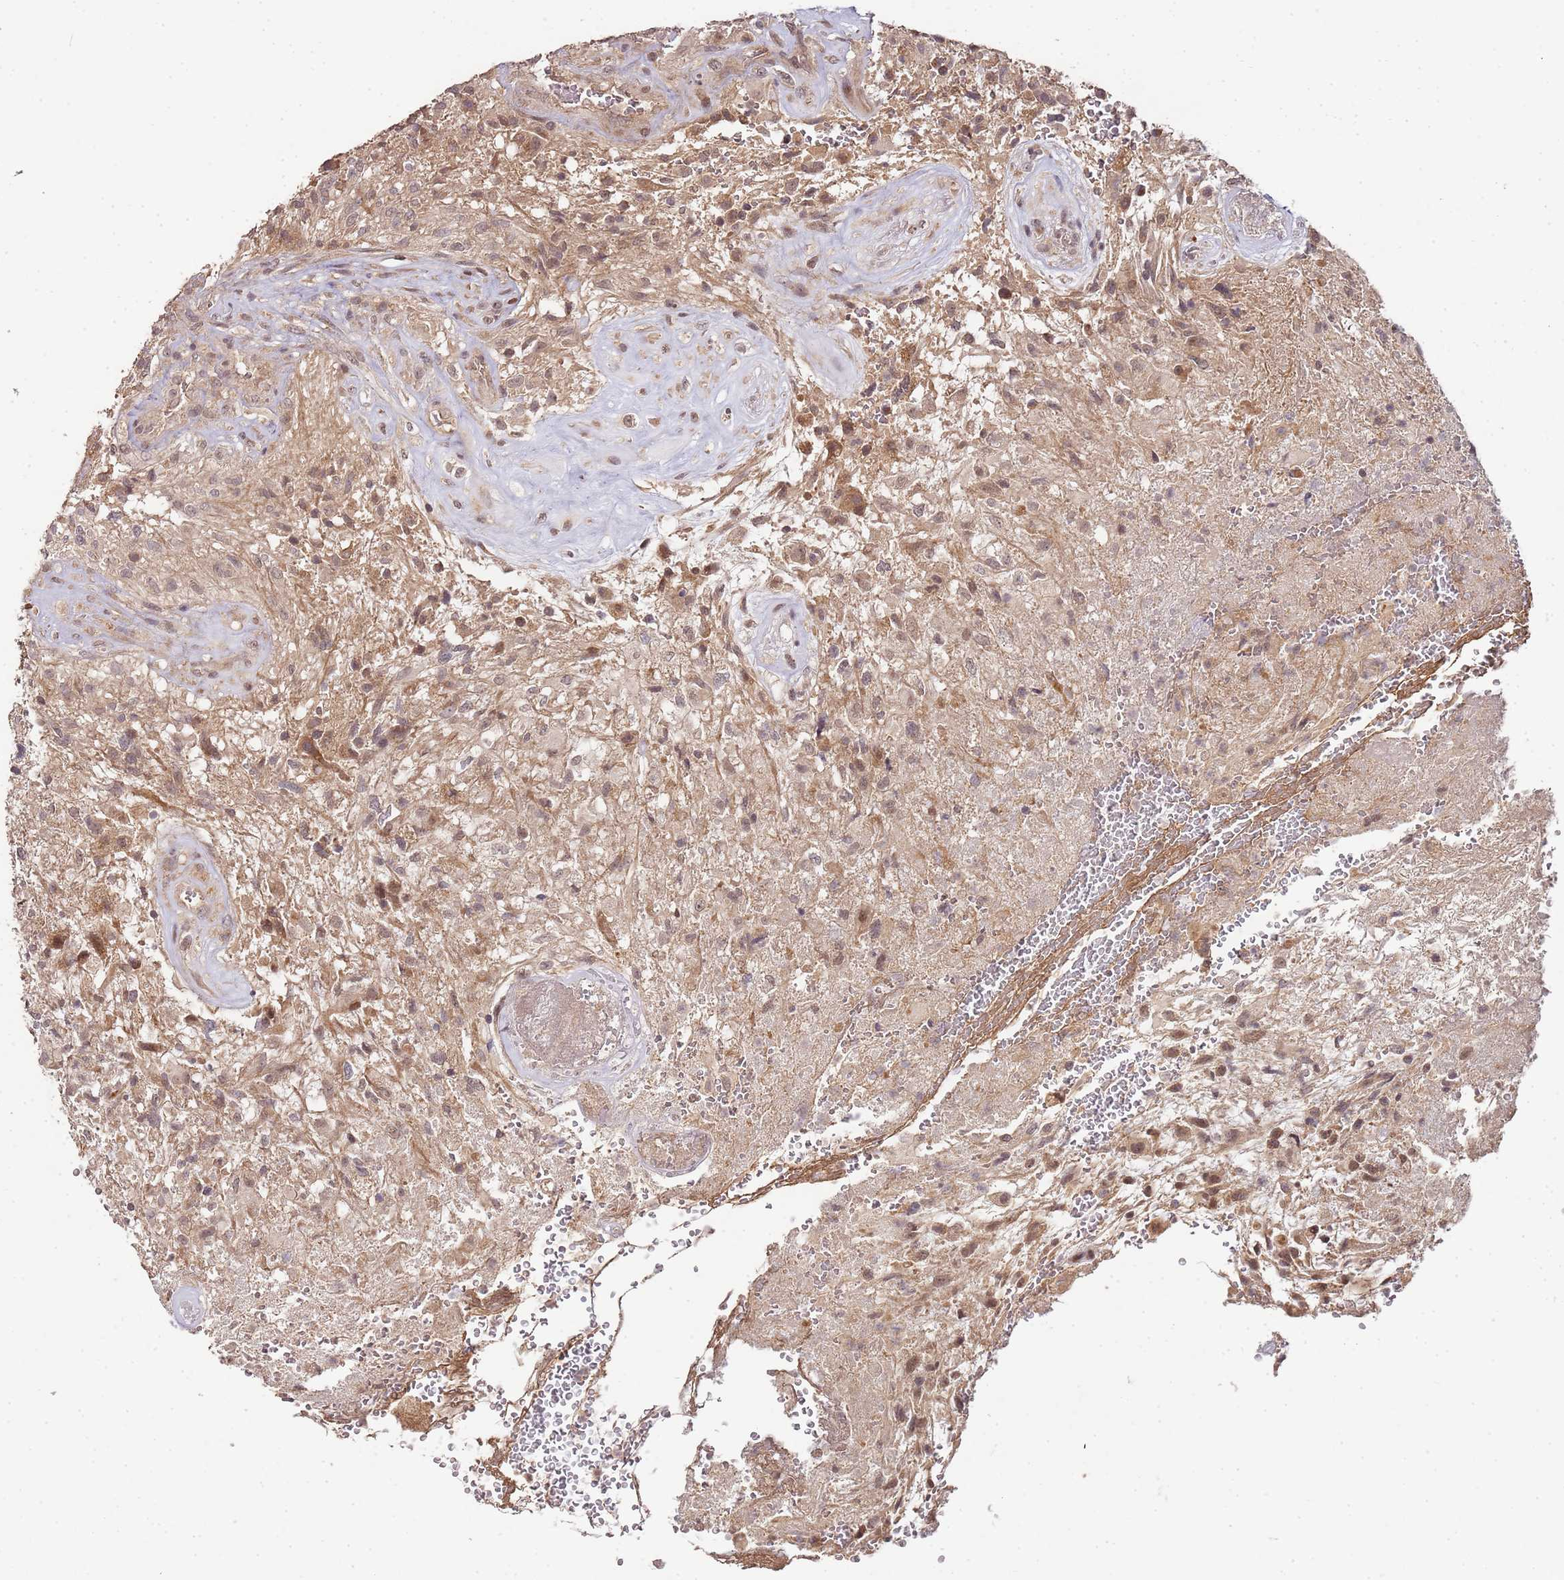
{"staining": {"intensity": "moderate", "quantity": ">75%", "location": "cytoplasmic/membranous,nuclear"}, "tissue": "glioma", "cell_type": "Tumor cells", "image_type": "cancer", "snomed": [{"axis": "morphology", "description": "Glioma, malignant, High grade"}, {"axis": "topography", "description": "Brain"}], "caption": "Immunohistochemical staining of glioma shows medium levels of moderate cytoplasmic/membranous and nuclear protein staining in approximately >75% of tumor cells.", "gene": "LIN37", "patient": {"sex": "male", "age": 56}}